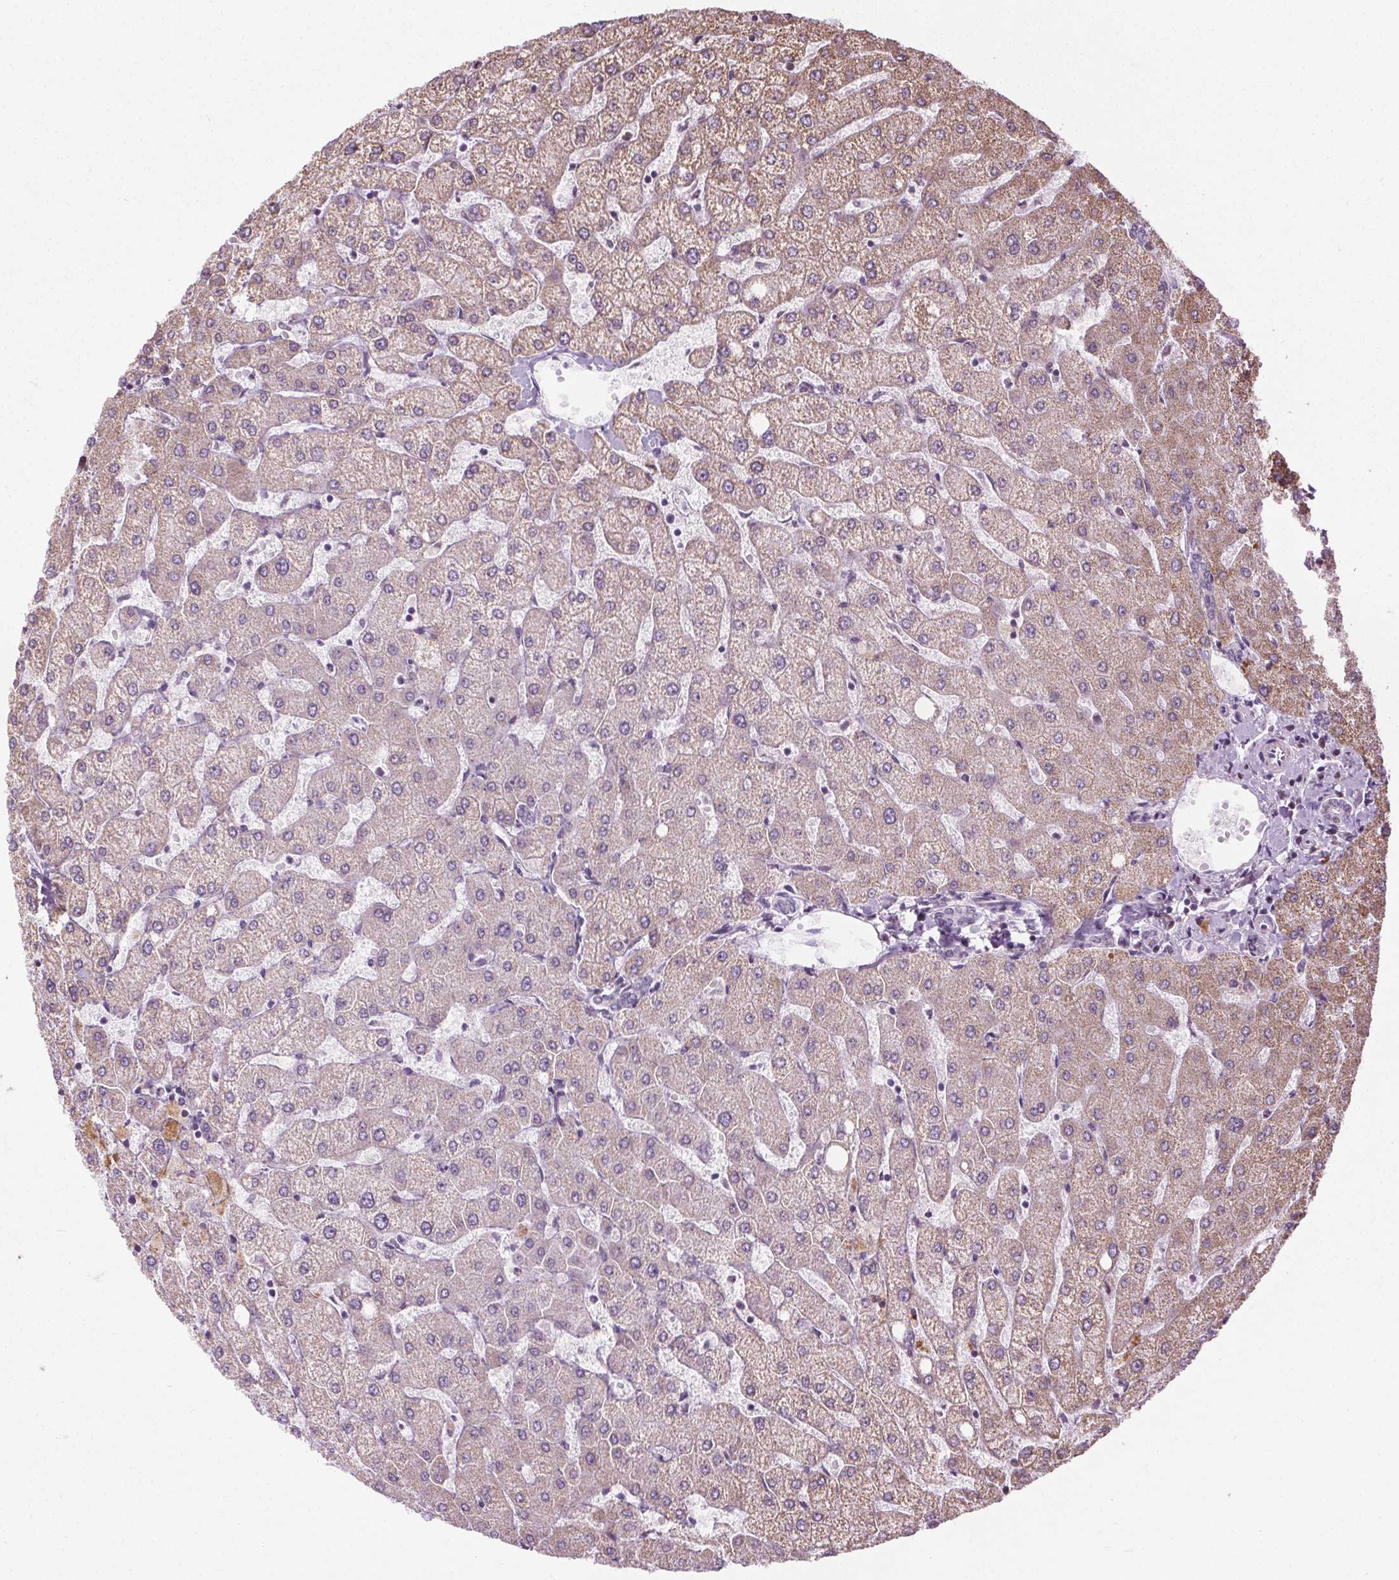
{"staining": {"intensity": "negative", "quantity": "none", "location": "none"}, "tissue": "liver", "cell_type": "Cholangiocytes", "image_type": "normal", "snomed": [{"axis": "morphology", "description": "Normal tissue, NOS"}, {"axis": "topography", "description": "Liver"}], "caption": "There is no significant expression in cholangiocytes of liver. (DAB (3,3'-diaminobenzidine) immunohistochemistry visualized using brightfield microscopy, high magnification).", "gene": "LFNG", "patient": {"sex": "female", "age": 54}}